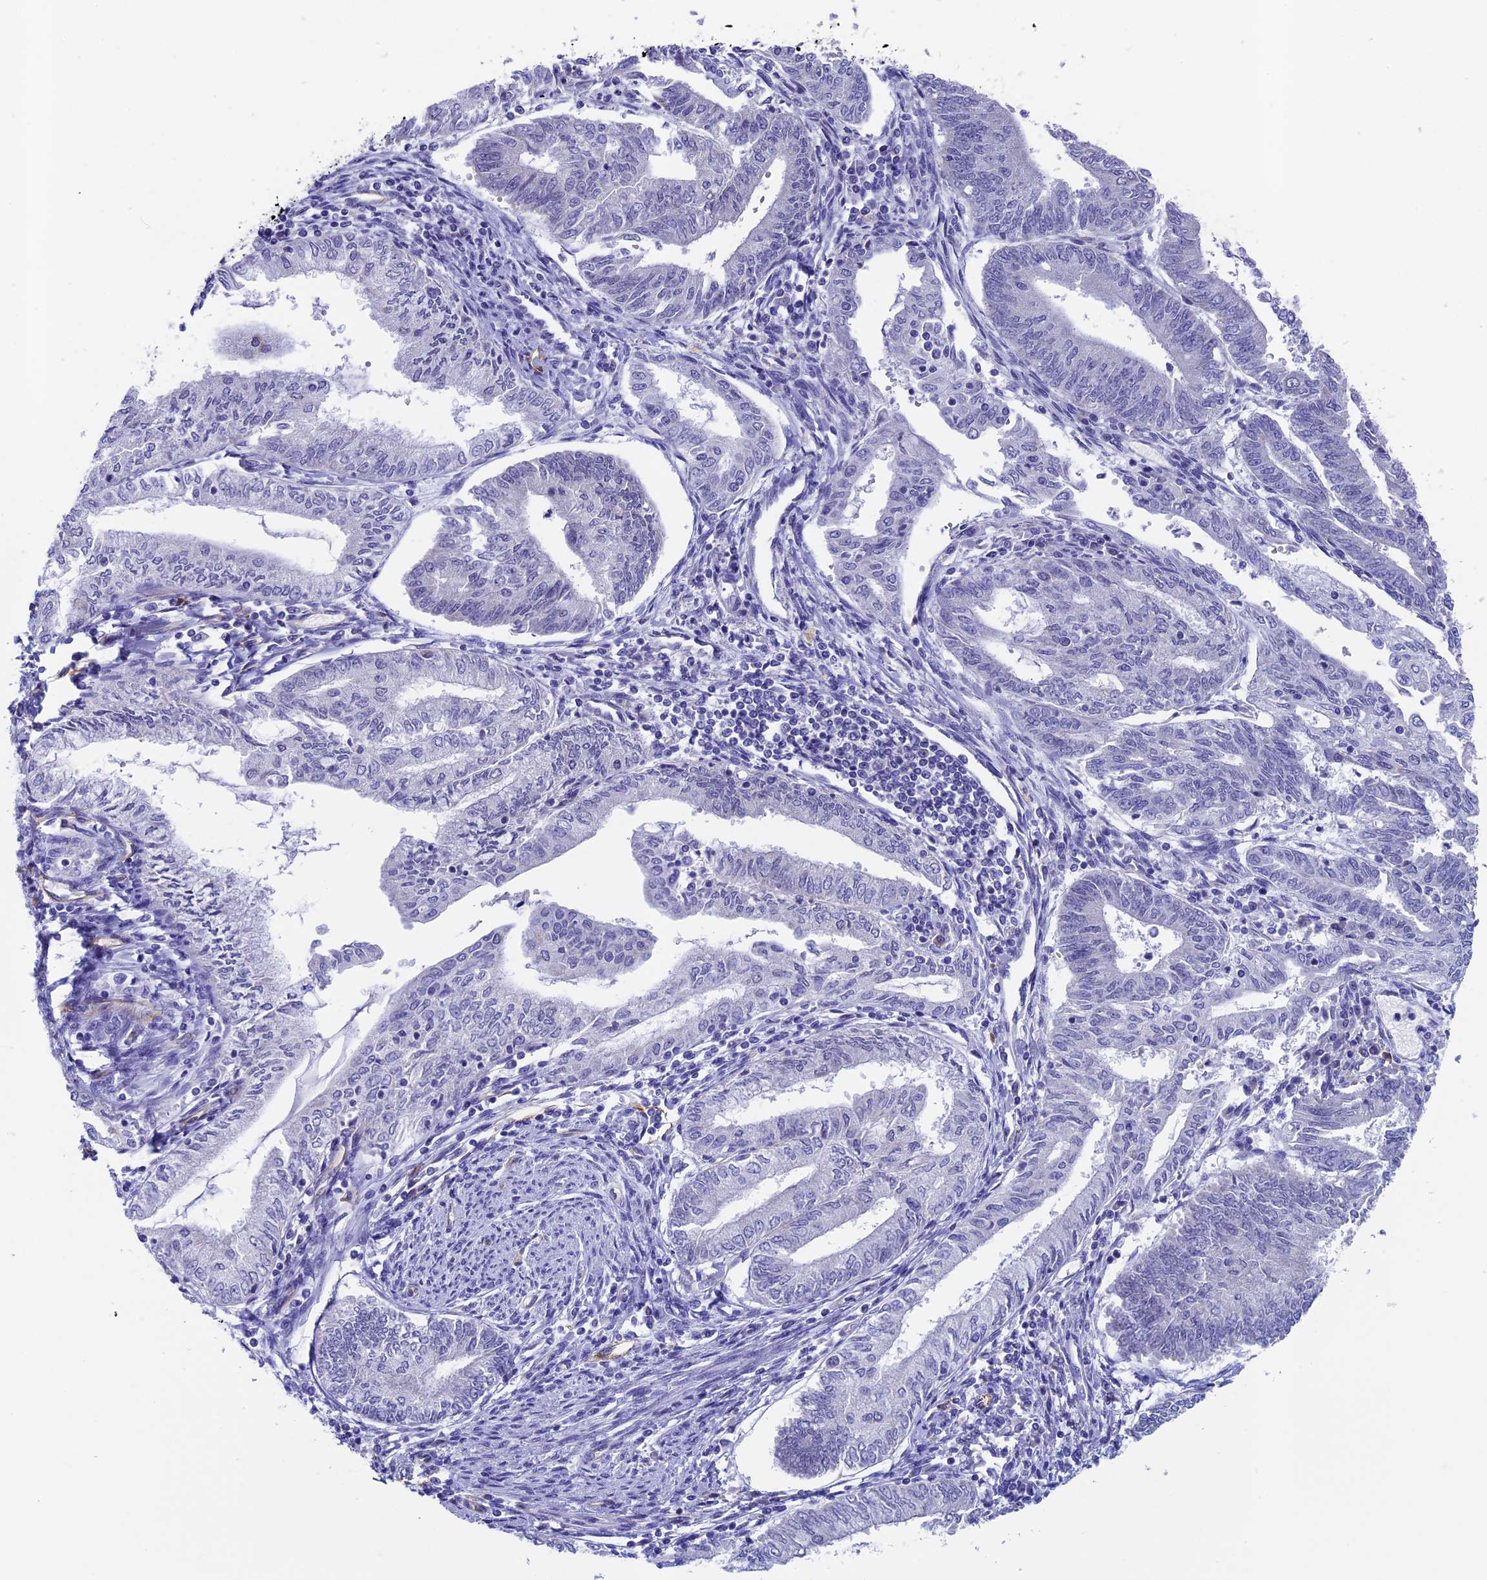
{"staining": {"intensity": "negative", "quantity": "none", "location": "none"}, "tissue": "endometrial cancer", "cell_type": "Tumor cells", "image_type": "cancer", "snomed": [{"axis": "morphology", "description": "Adenocarcinoma, NOS"}, {"axis": "topography", "description": "Endometrium"}], "caption": "The image shows no significant staining in tumor cells of endometrial cancer.", "gene": "INSYN1", "patient": {"sex": "female", "age": 66}}